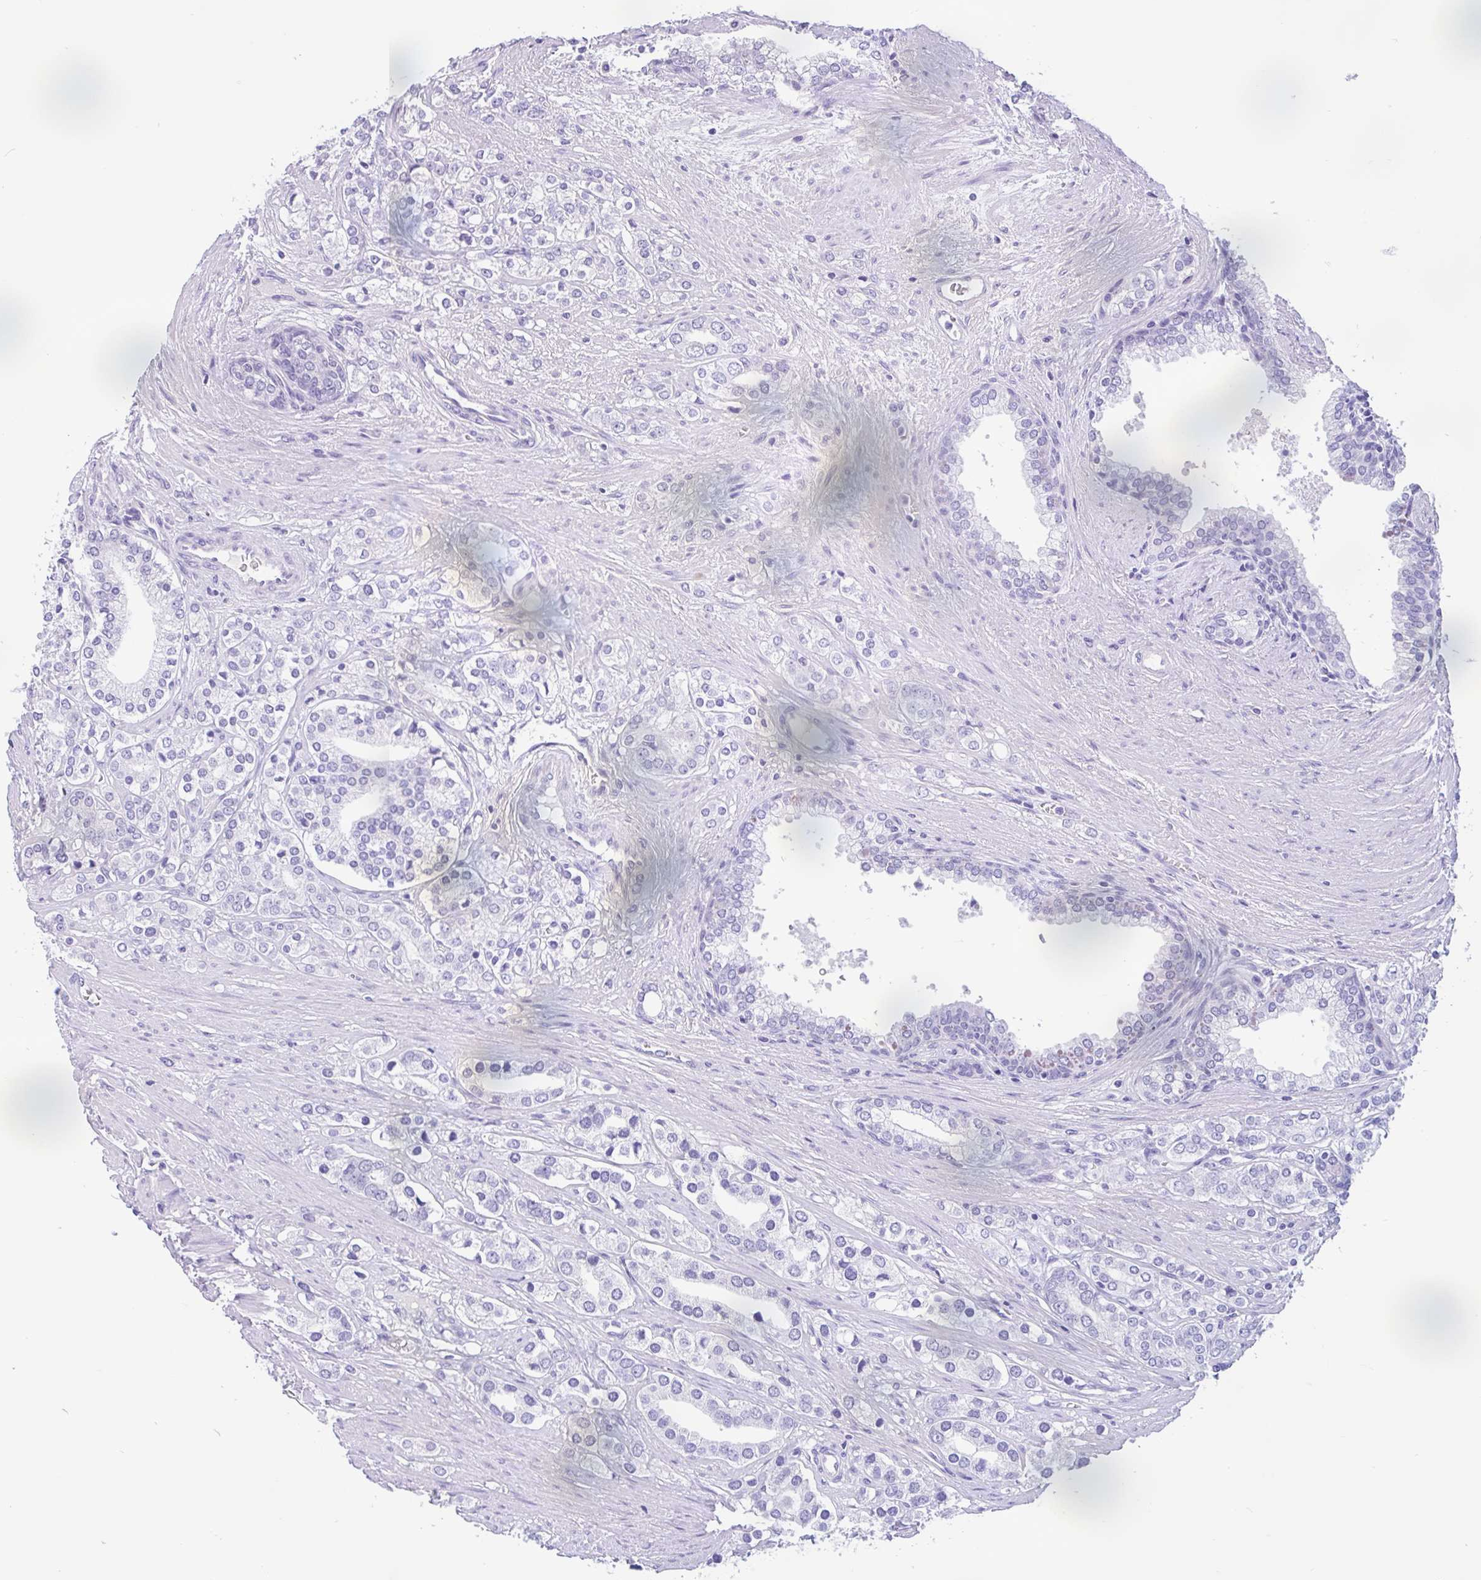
{"staining": {"intensity": "negative", "quantity": "none", "location": "none"}, "tissue": "prostate cancer", "cell_type": "Tumor cells", "image_type": "cancer", "snomed": [{"axis": "morphology", "description": "Adenocarcinoma, High grade"}, {"axis": "topography", "description": "Prostate"}], "caption": "Tumor cells show no significant protein positivity in prostate high-grade adenocarcinoma. (DAB (3,3'-diaminobenzidine) IHC with hematoxylin counter stain).", "gene": "ZNF319", "patient": {"sex": "male", "age": 58}}